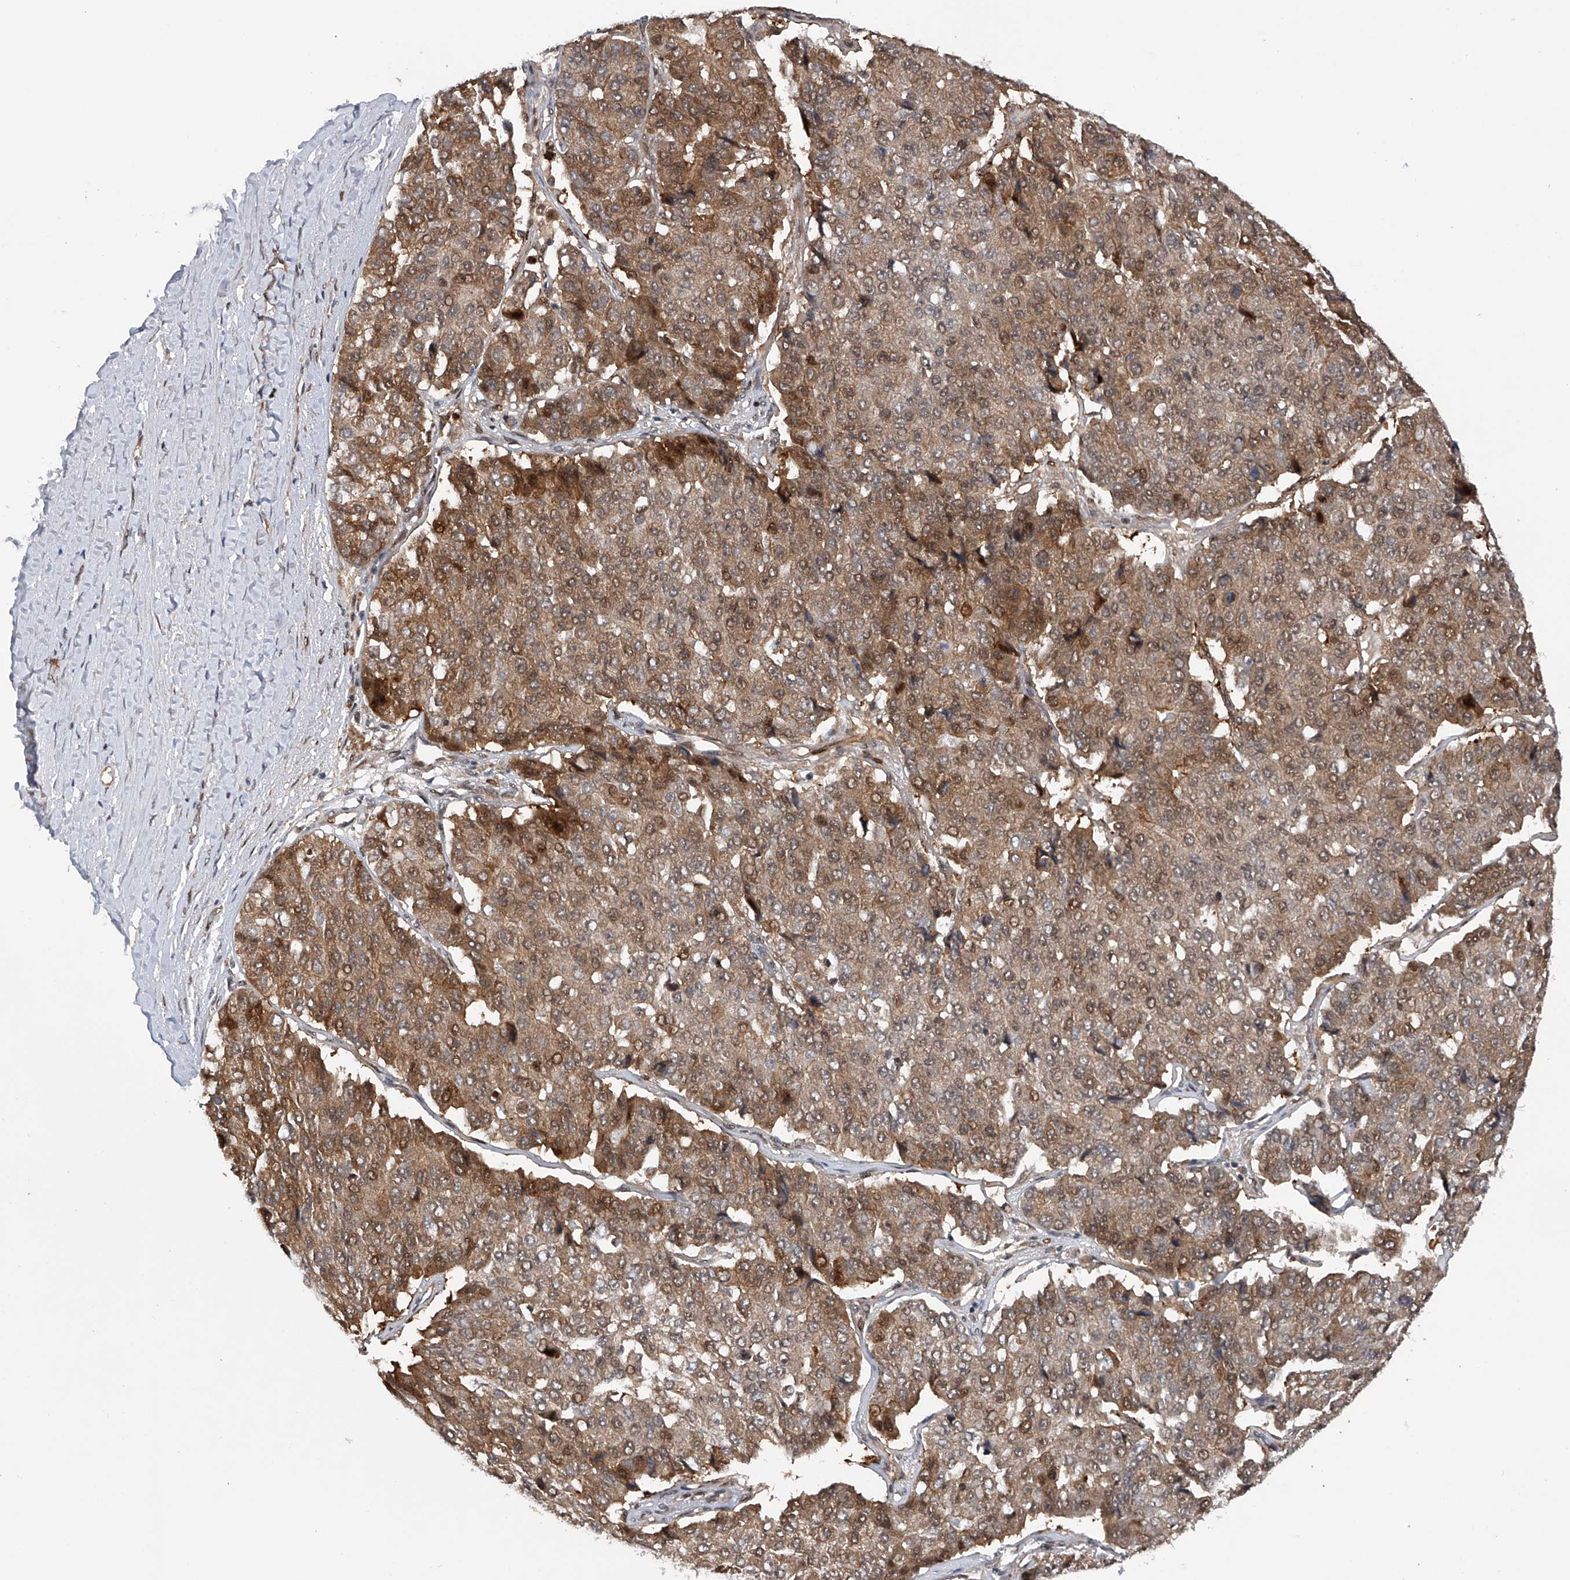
{"staining": {"intensity": "moderate", "quantity": ">75%", "location": "cytoplasmic/membranous,nuclear"}, "tissue": "pancreatic cancer", "cell_type": "Tumor cells", "image_type": "cancer", "snomed": [{"axis": "morphology", "description": "Adenocarcinoma, NOS"}, {"axis": "topography", "description": "Pancreas"}], "caption": "High-magnification brightfield microscopy of pancreatic adenocarcinoma stained with DAB (brown) and counterstained with hematoxylin (blue). tumor cells exhibit moderate cytoplasmic/membranous and nuclear expression is appreciated in about>75% of cells.", "gene": "RWDD2A", "patient": {"sex": "male", "age": 50}}